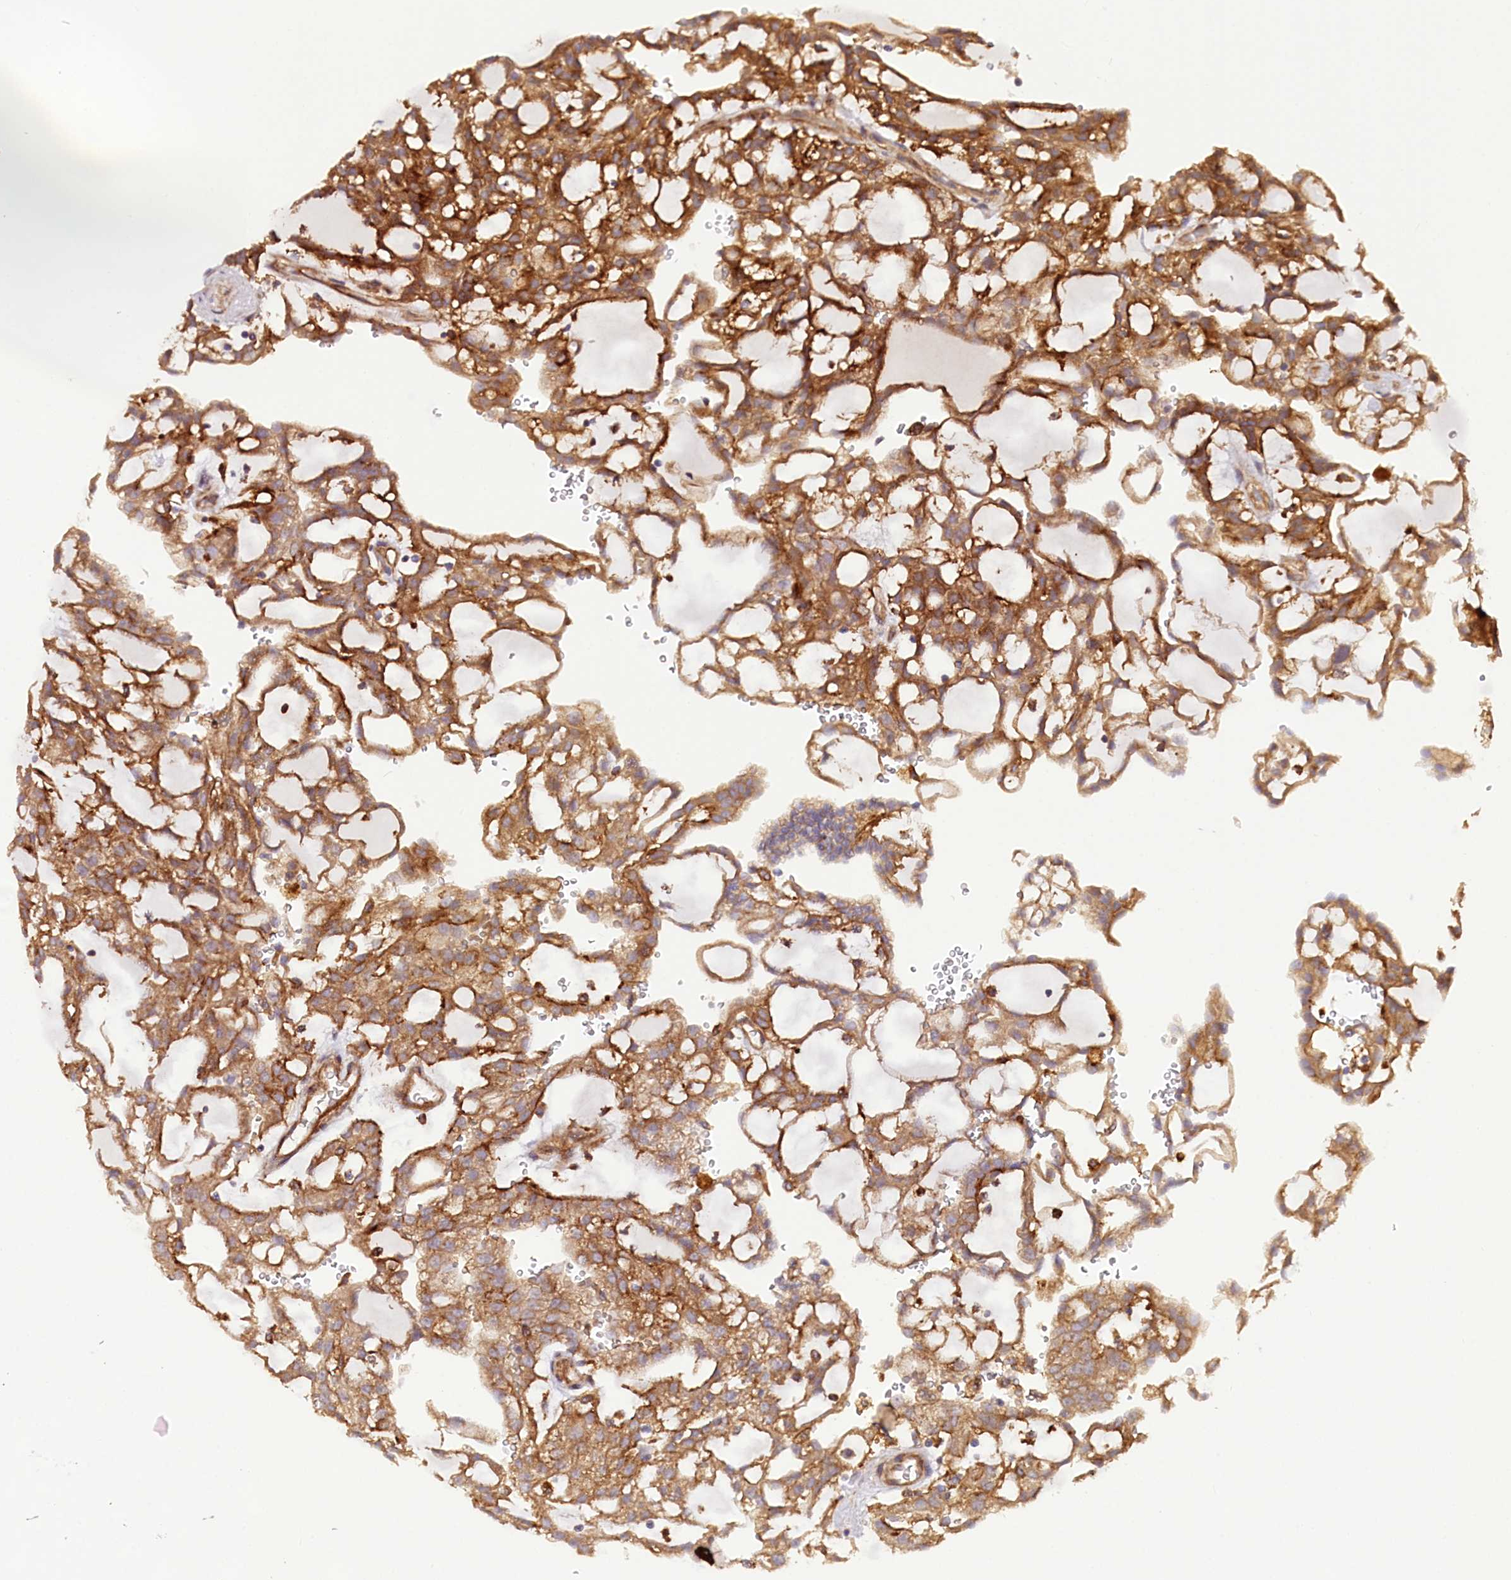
{"staining": {"intensity": "moderate", "quantity": ">75%", "location": "cytoplasmic/membranous"}, "tissue": "renal cancer", "cell_type": "Tumor cells", "image_type": "cancer", "snomed": [{"axis": "morphology", "description": "Adenocarcinoma, NOS"}, {"axis": "topography", "description": "Kidney"}], "caption": "Immunohistochemical staining of adenocarcinoma (renal) displays medium levels of moderate cytoplasmic/membranous protein expression in about >75% of tumor cells. (IHC, brightfield microscopy, high magnification).", "gene": "CSAD", "patient": {"sex": "male", "age": 63}}